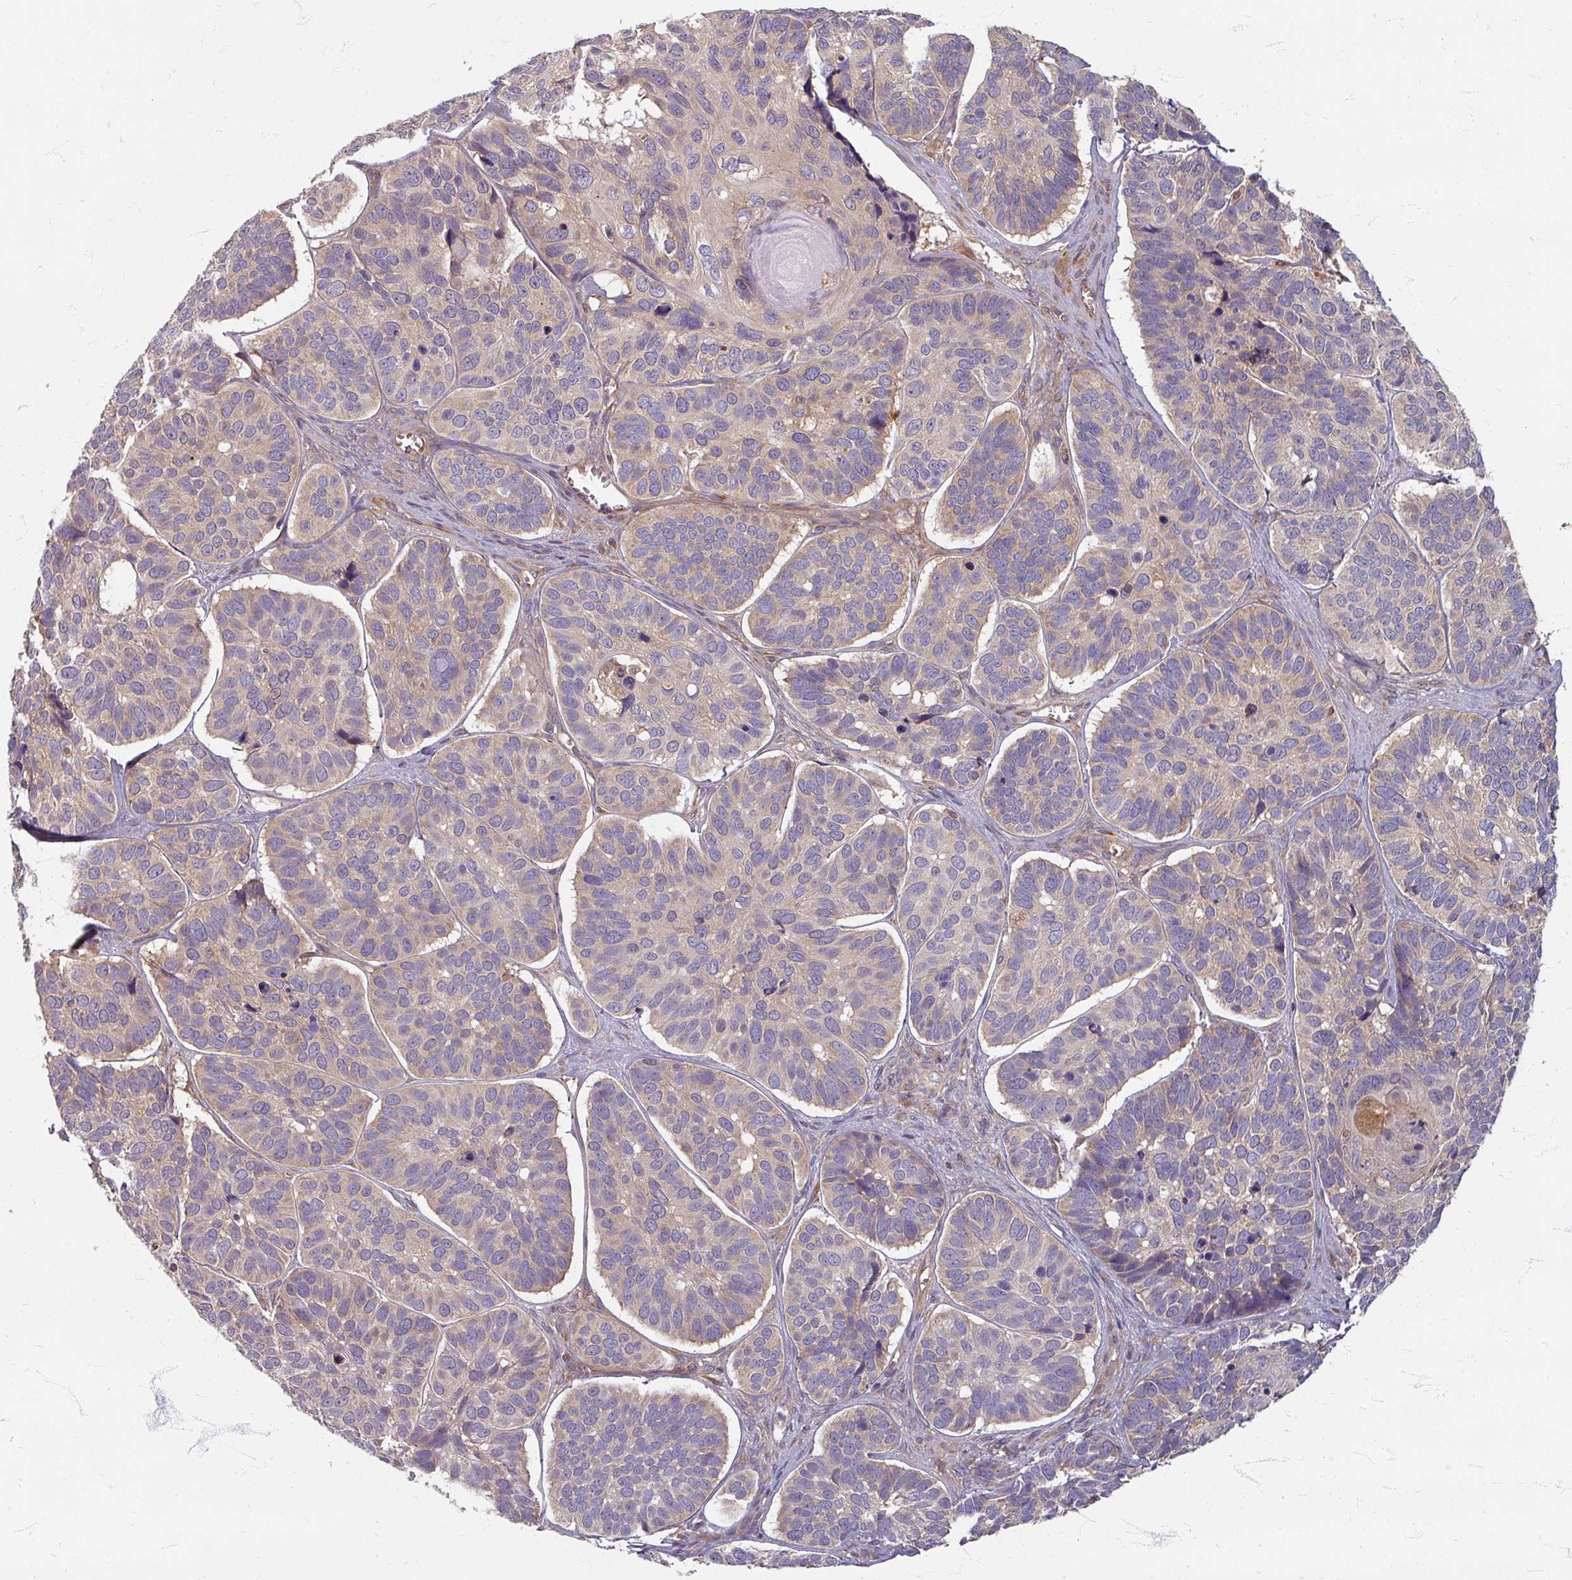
{"staining": {"intensity": "moderate", "quantity": "25%-75%", "location": "cytoplasmic/membranous"}, "tissue": "skin cancer", "cell_type": "Tumor cells", "image_type": "cancer", "snomed": [{"axis": "morphology", "description": "Basal cell carcinoma"}, {"axis": "topography", "description": "Skin"}], "caption": "Human skin basal cell carcinoma stained with a protein marker reveals moderate staining in tumor cells.", "gene": "STAM", "patient": {"sex": "male", "age": 62}}